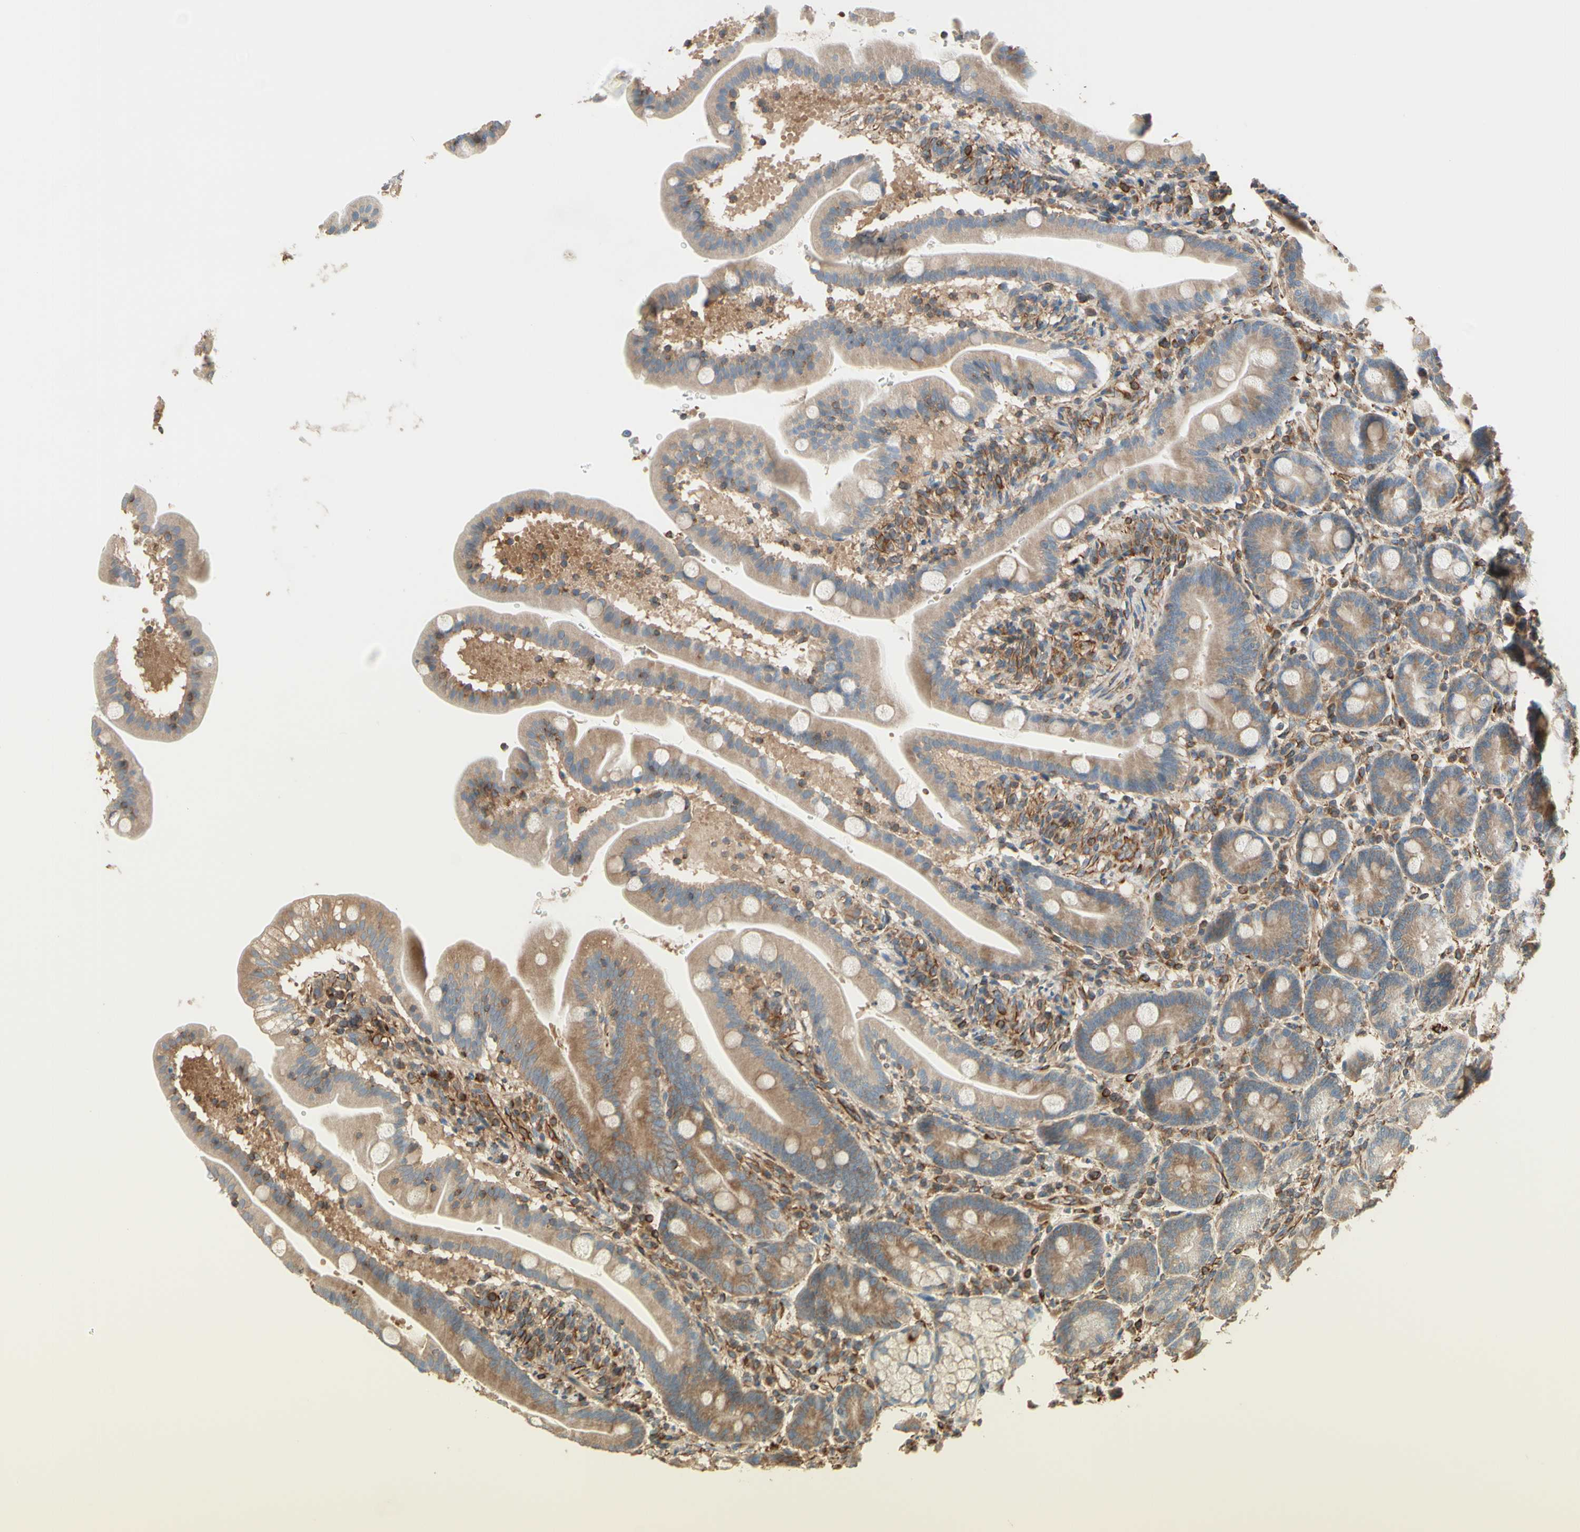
{"staining": {"intensity": "weak", "quantity": ">75%", "location": "cytoplasmic/membranous"}, "tissue": "duodenum", "cell_type": "Glandular cells", "image_type": "normal", "snomed": [{"axis": "morphology", "description": "Normal tissue, NOS"}, {"axis": "topography", "description": "Duodenum"}], "caption": "Immunohistochemical staining of benign duodenum demonstrates weak cytoplasmic/membranous protein positivity in about >75% of glandular cells. The staining is performed using DAB (3,3'-diaminobenzidine) brown chromogen to label protein expression. The nuclei are counter-stained blue using hematoxylin.", "gene": "TRAF2", "patient": {"sex": "male", "age": 54}}